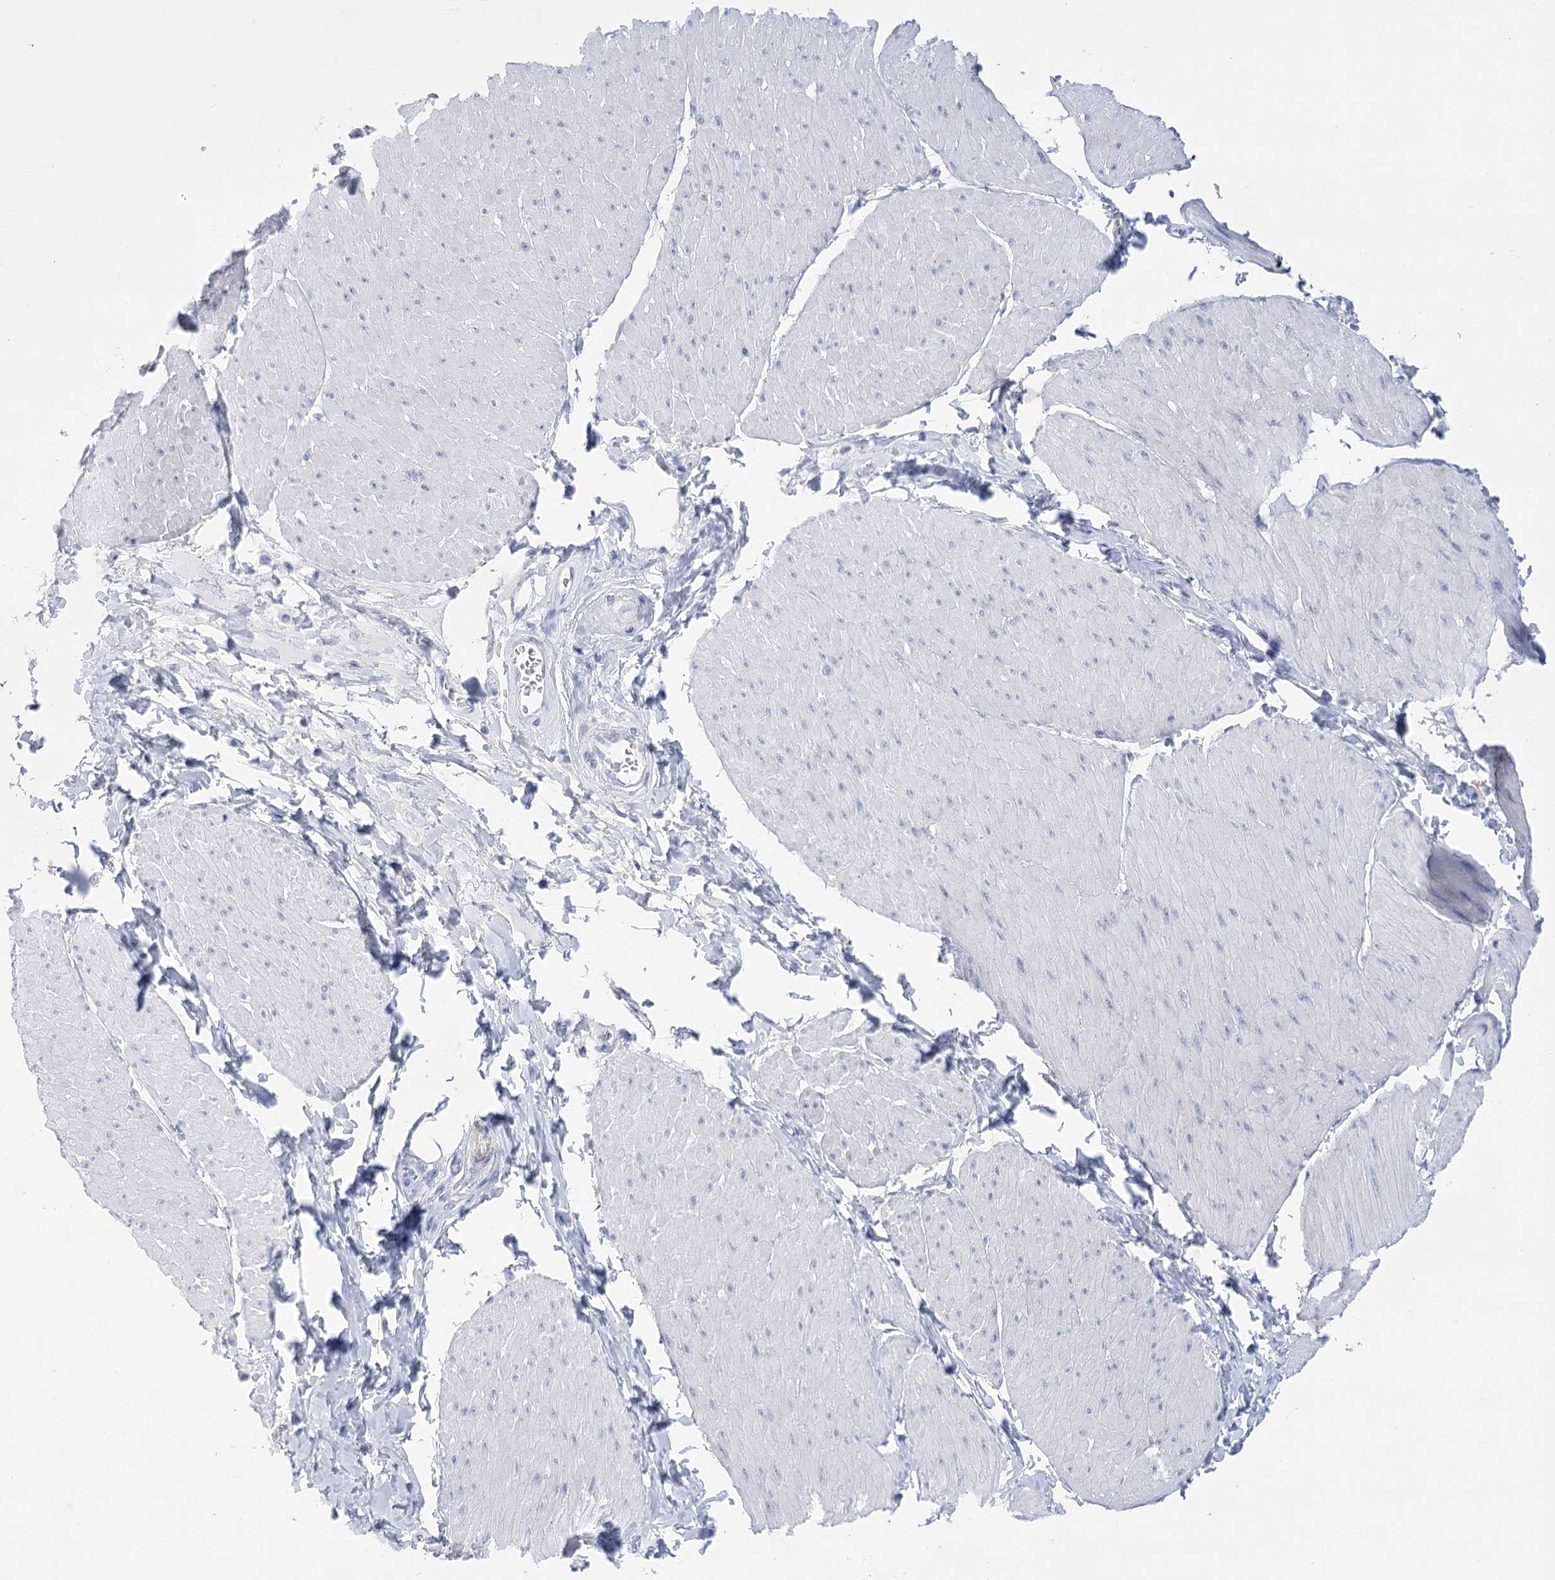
{"staining": {"intensity": "negative", "quantity": "none", "location": "none"}, "tissue": "smooth muscle", "cell_type": "Smooth muscle cells", "image_type": "normal", "snomed": [{"axis": "morphology", "description": "Urothelial carcinoma, High grade"}, {"axis": "topography", "description": "Urinary bladder"}], "caption": "A high-resolution micrograph shows IHC staining of unremarkable smooth muscle, which exhibits no significant expression in smooth muscle cells. The staining was performed using DAB (3,3'-diaminobenzidine) to visualize the protein expression in brown, while the nuclei were stained in blue with hematoxylin (Magnification: 20x).", "gene": "HORMAD1", "patient": {"sex": "male", "age": 46}}